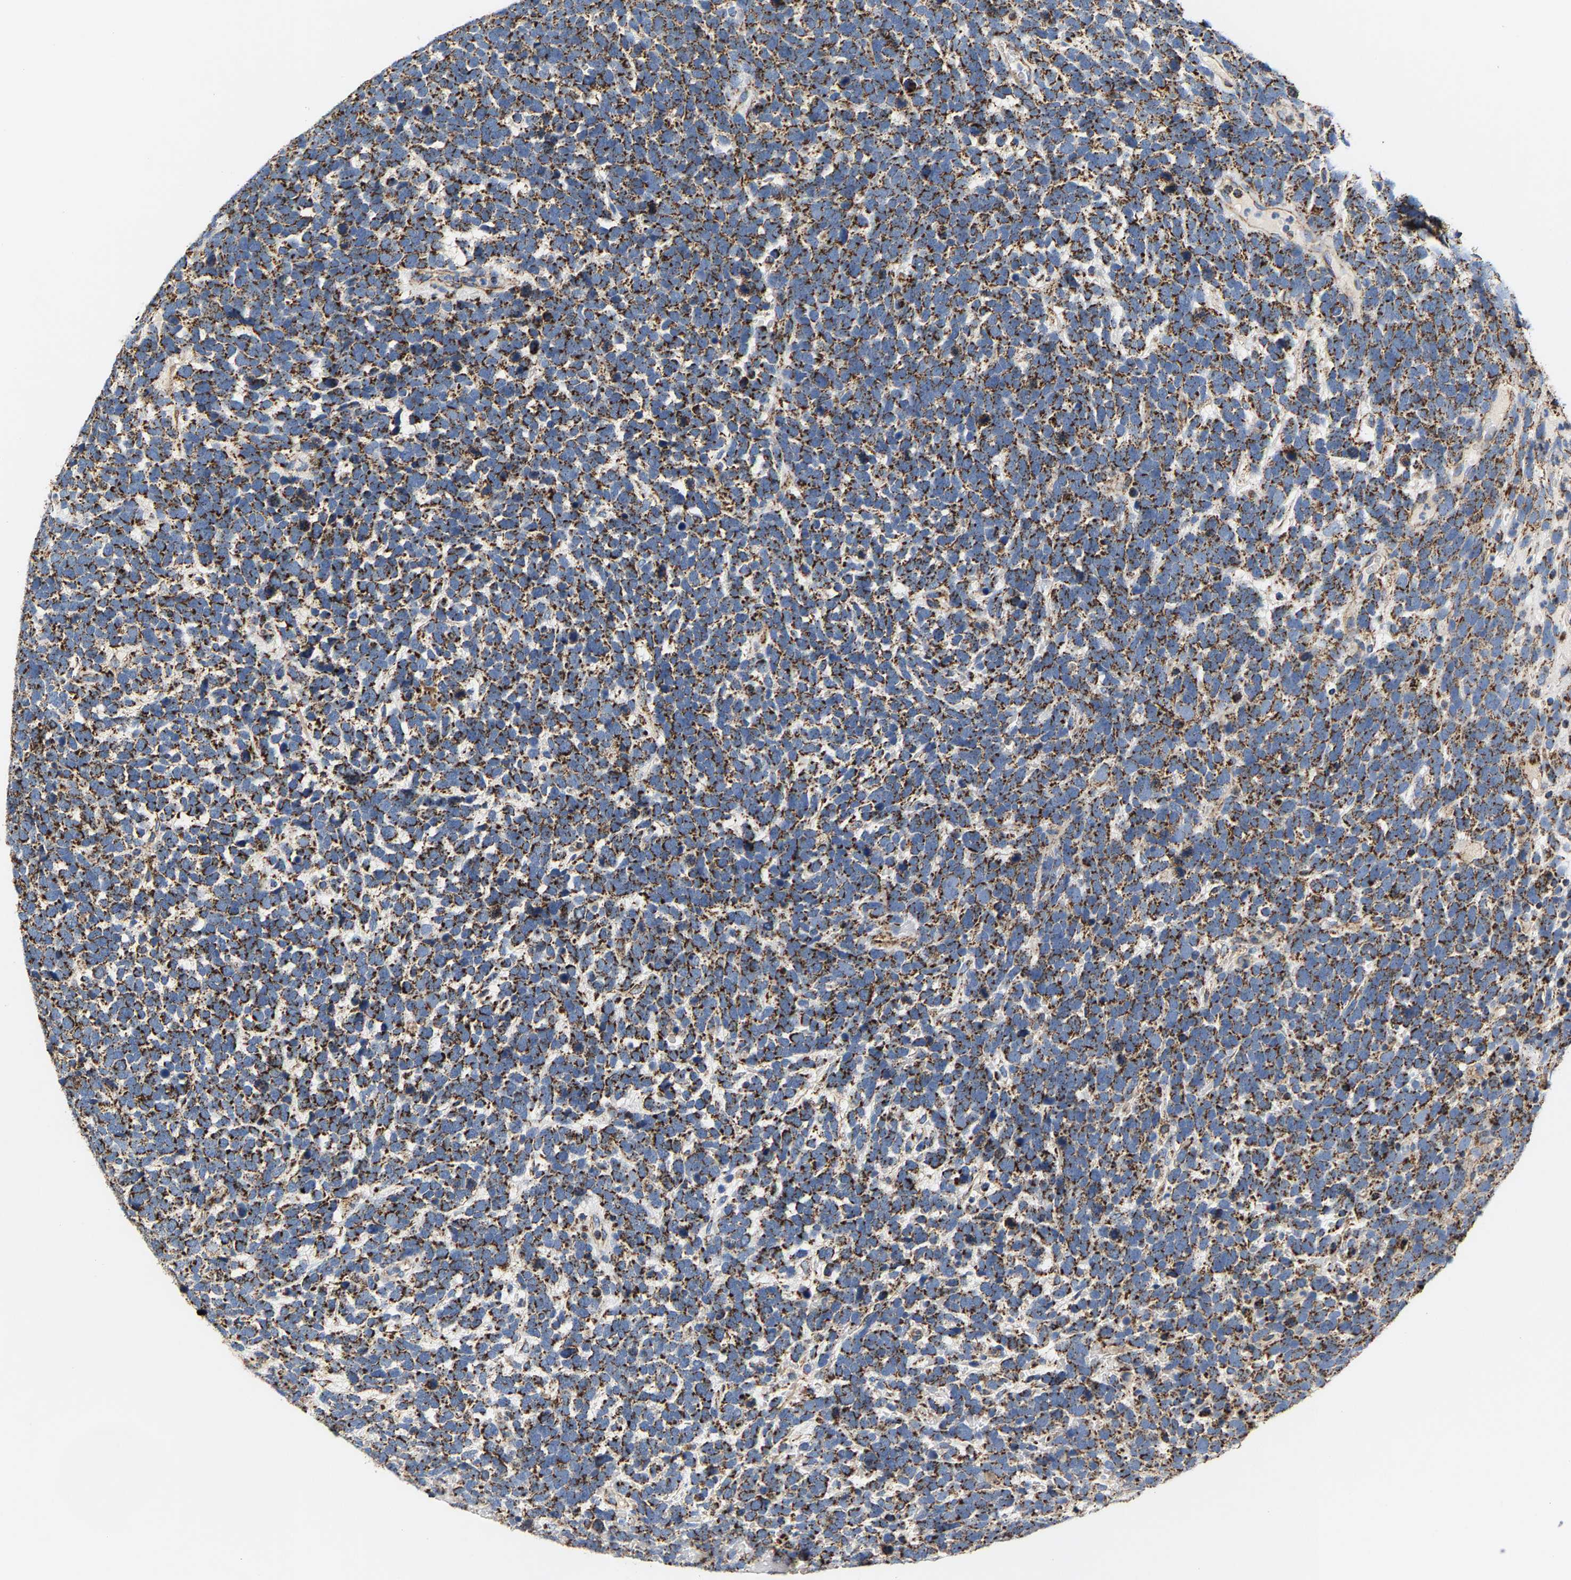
{"staining": {"intensity": "moderate", "quantity": ">75%", "location": "cytoplasmic/membranous"}, "tissue": "urothelial cancer", "cell_type": "Tumor cells", "image_type": "cancer", "snomed": [{"axis": "morphology", "description": "Urothelial carcinoma, High grade"}, {"axis": "topography", "description": "Urinary bladder"}], "caption": "A medium amount of moderate cytoplasmic/membranous expression is present in approximately >75% of tumor cells in urothelial carcinoma (high-grade) tissue.", "gene": "SHMT2", "patient": {"sex": "female", "age": 82}}